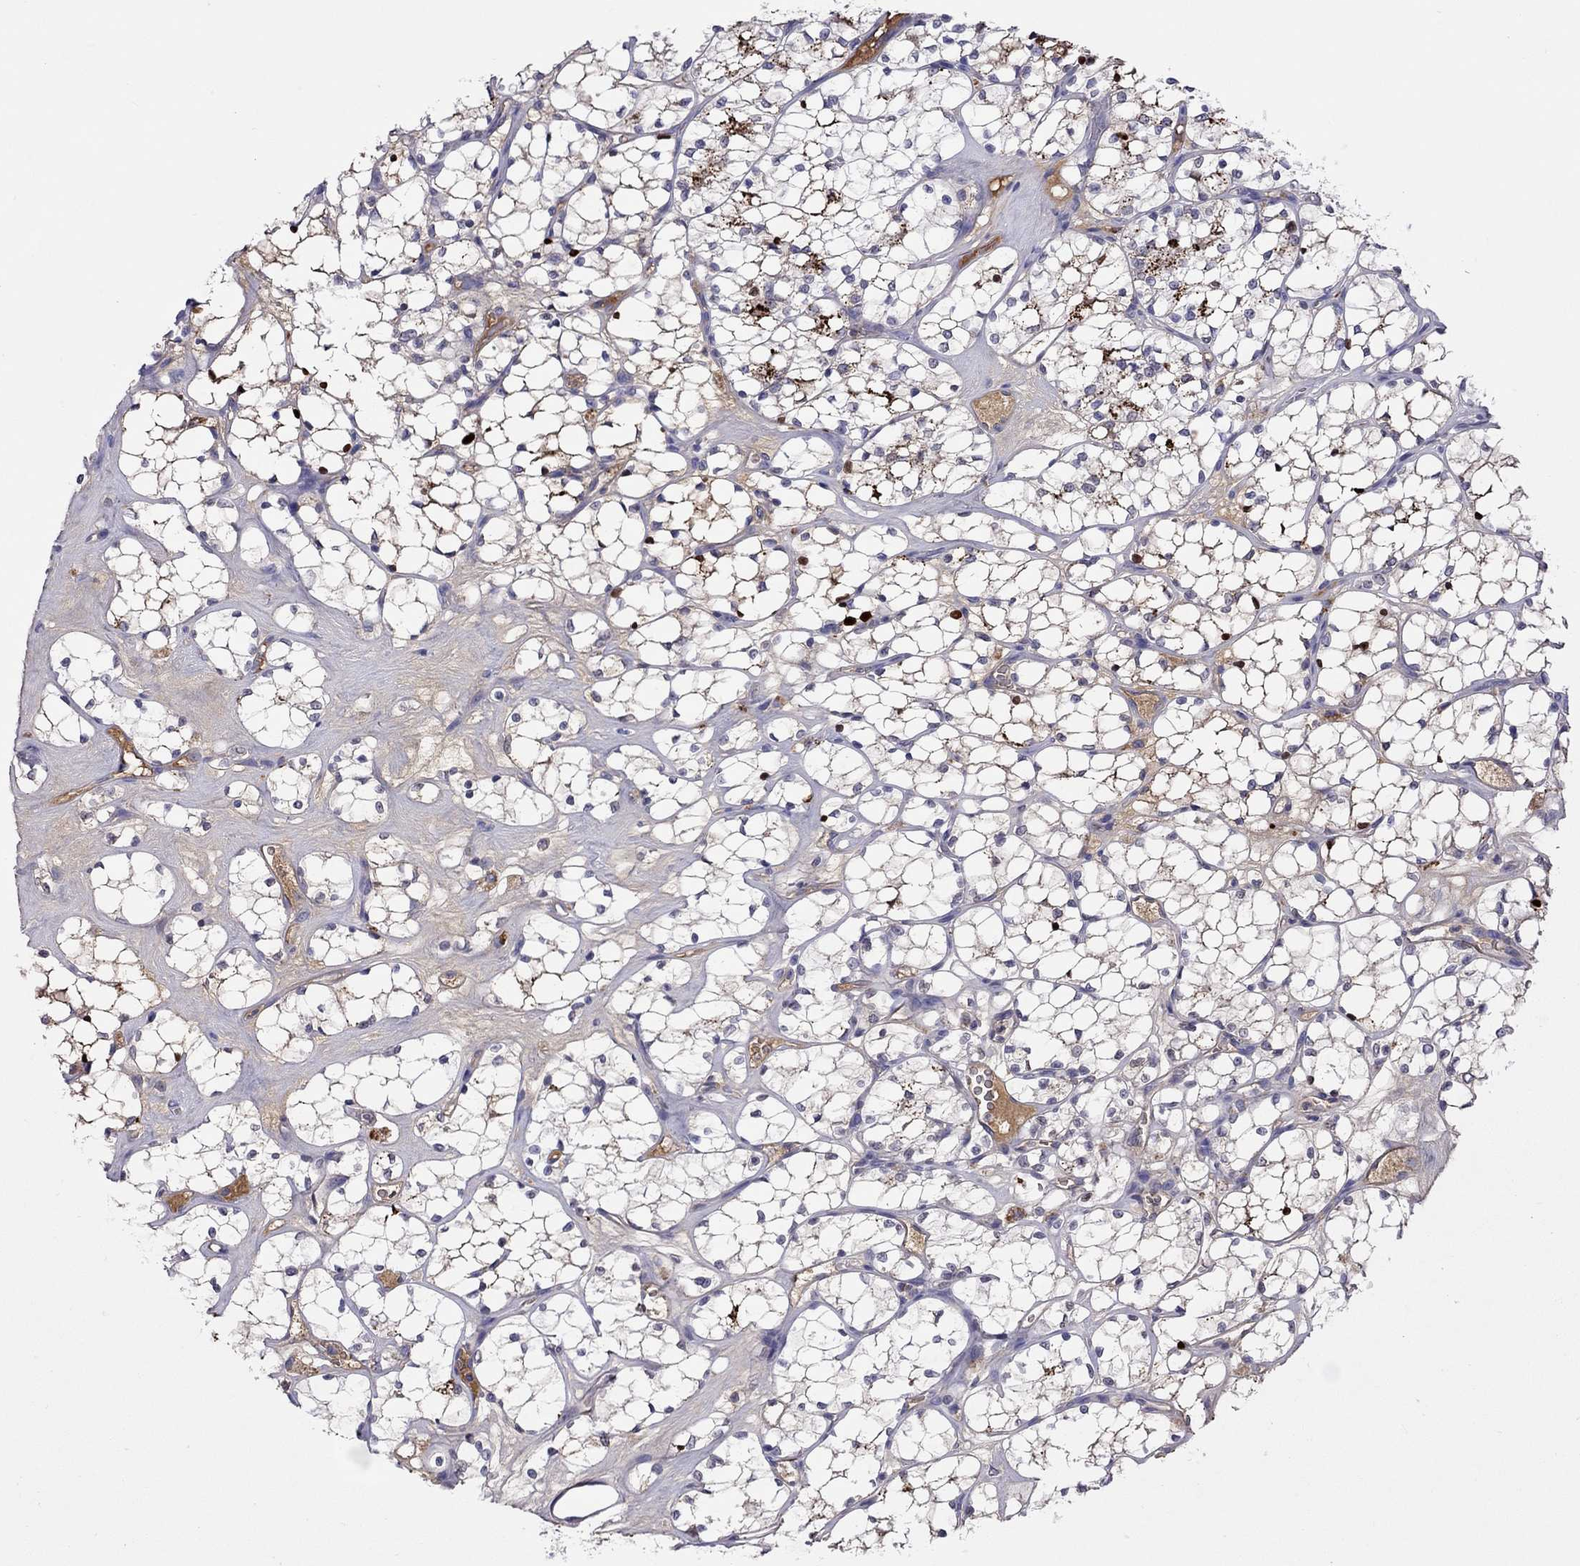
{"staining": {"intensity": "weak", "quantity": "<25%", "location": "cytoplasmic/membranous"}, "tissue": "renal cancer", "cell_type": "Tumor cells", "image_type": "cancer", "snomed": [{"axis": "morphology", "description": "Adenocarcinoma, NOS"}, {"axis": "topography", "description": "Kidney"}], "caption": "A micrograph of renal adenocarcinoma stained for a protein exhibits no brown staining in tumor cells.", "gene": "SERPINA3", "patient": {"sex": "female", "age": 69}}